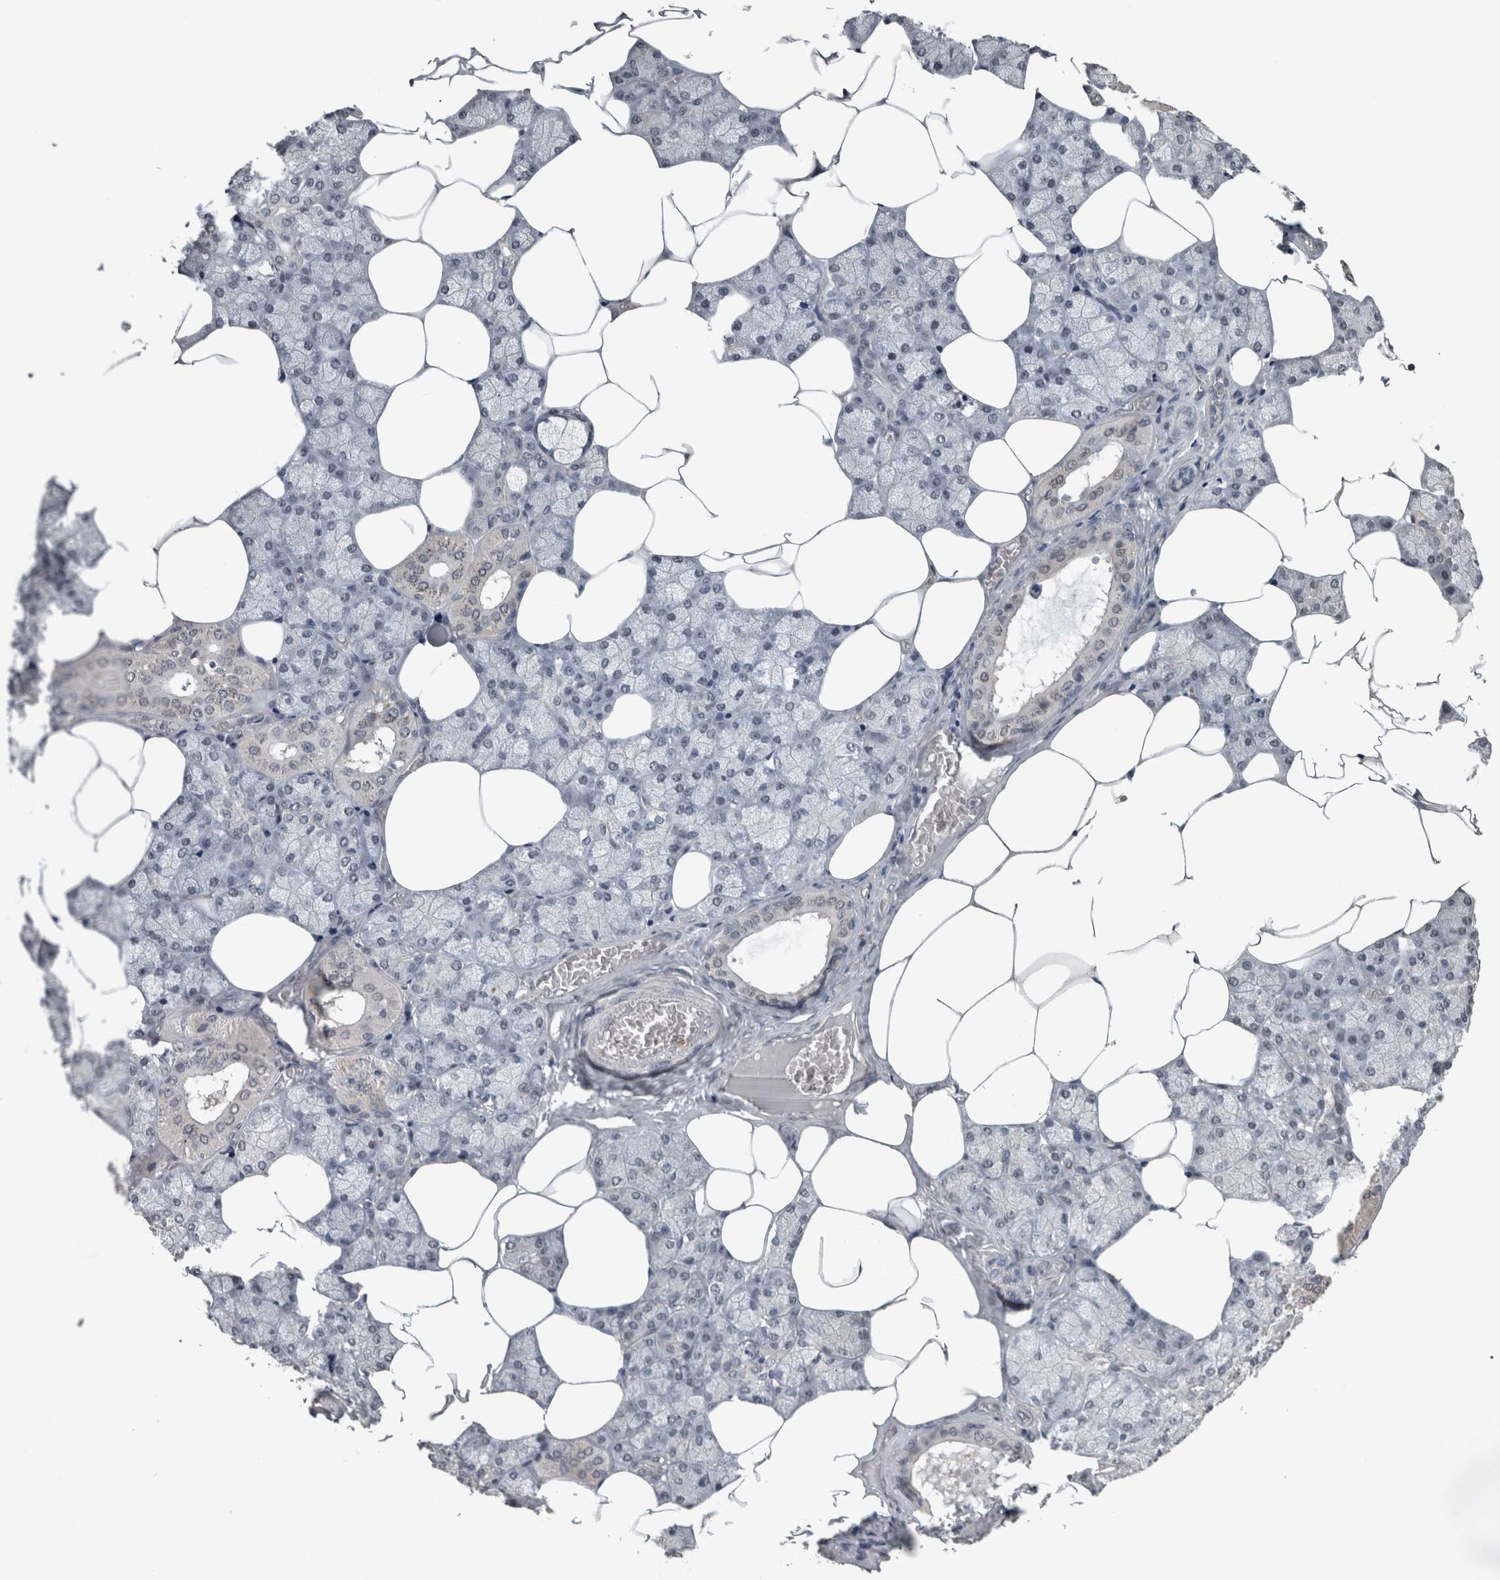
{"staining": {"intensity": "weak", "quantity": "<25%", "location": "nuclear"}, "tissue": "salivary gland", "cell_type": "Glandular cells", "image_type": "normal", "snomed": [{"axis": "morphology", "description": "Normal tissue, NOS"}, {"axis": "topography", "description": "Salivary gland"}], "caption": "IHC image of normal salivary gland: human salivary gland stained with DAB exhibits no significant protein staining in glandular cells. Nuclei are stained in blue.", "gene": "ZBTB21", "patient": {"sex": "male", "age": 62}}